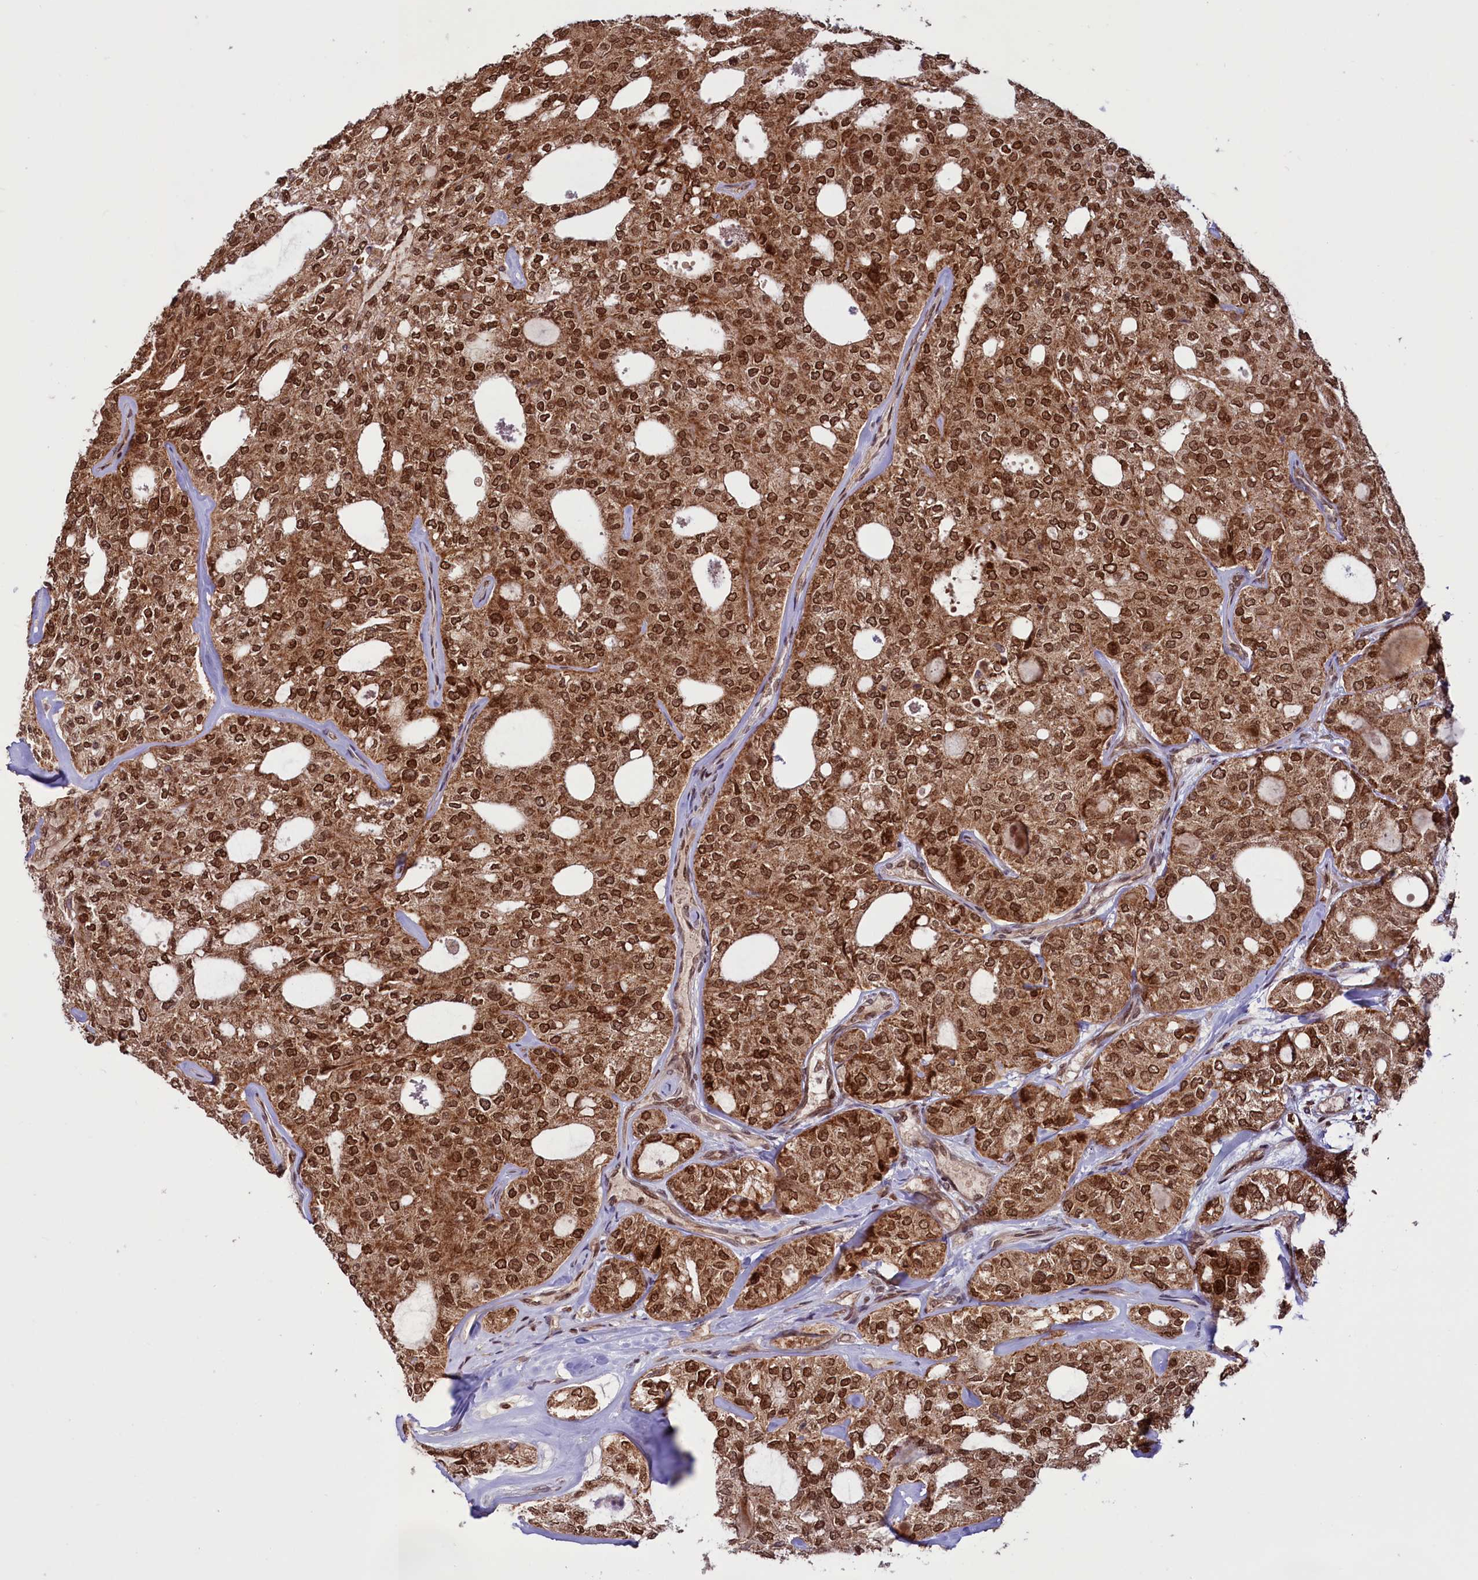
{"staining": {"intensity": "strong", "quantity": ">75%", "location": "cytoplasmic/membranous,nuclear"}, "tissue": "thyroid cancer", "cell_type": "Tumor cells", "image_type": "cancer", "snomed": [{"axis": "morphology", "description": "Follicular adenoma carcinoma, NOS"}, {"axis": "topography", "description": "Thyroid gland"}], "caption": "High-power microscopy captured an IHC photomicrograph of thyroid cancer (follicular adenoma carcinoma), revealing strong cytoplasmic/membranous and nuclear positivity in approximately >75% of tumor cells. (DAB IHC with brightfield microscopy, high magnification).", "gene": "PHC3", "patient": {"sex": "male", "age": 75}}